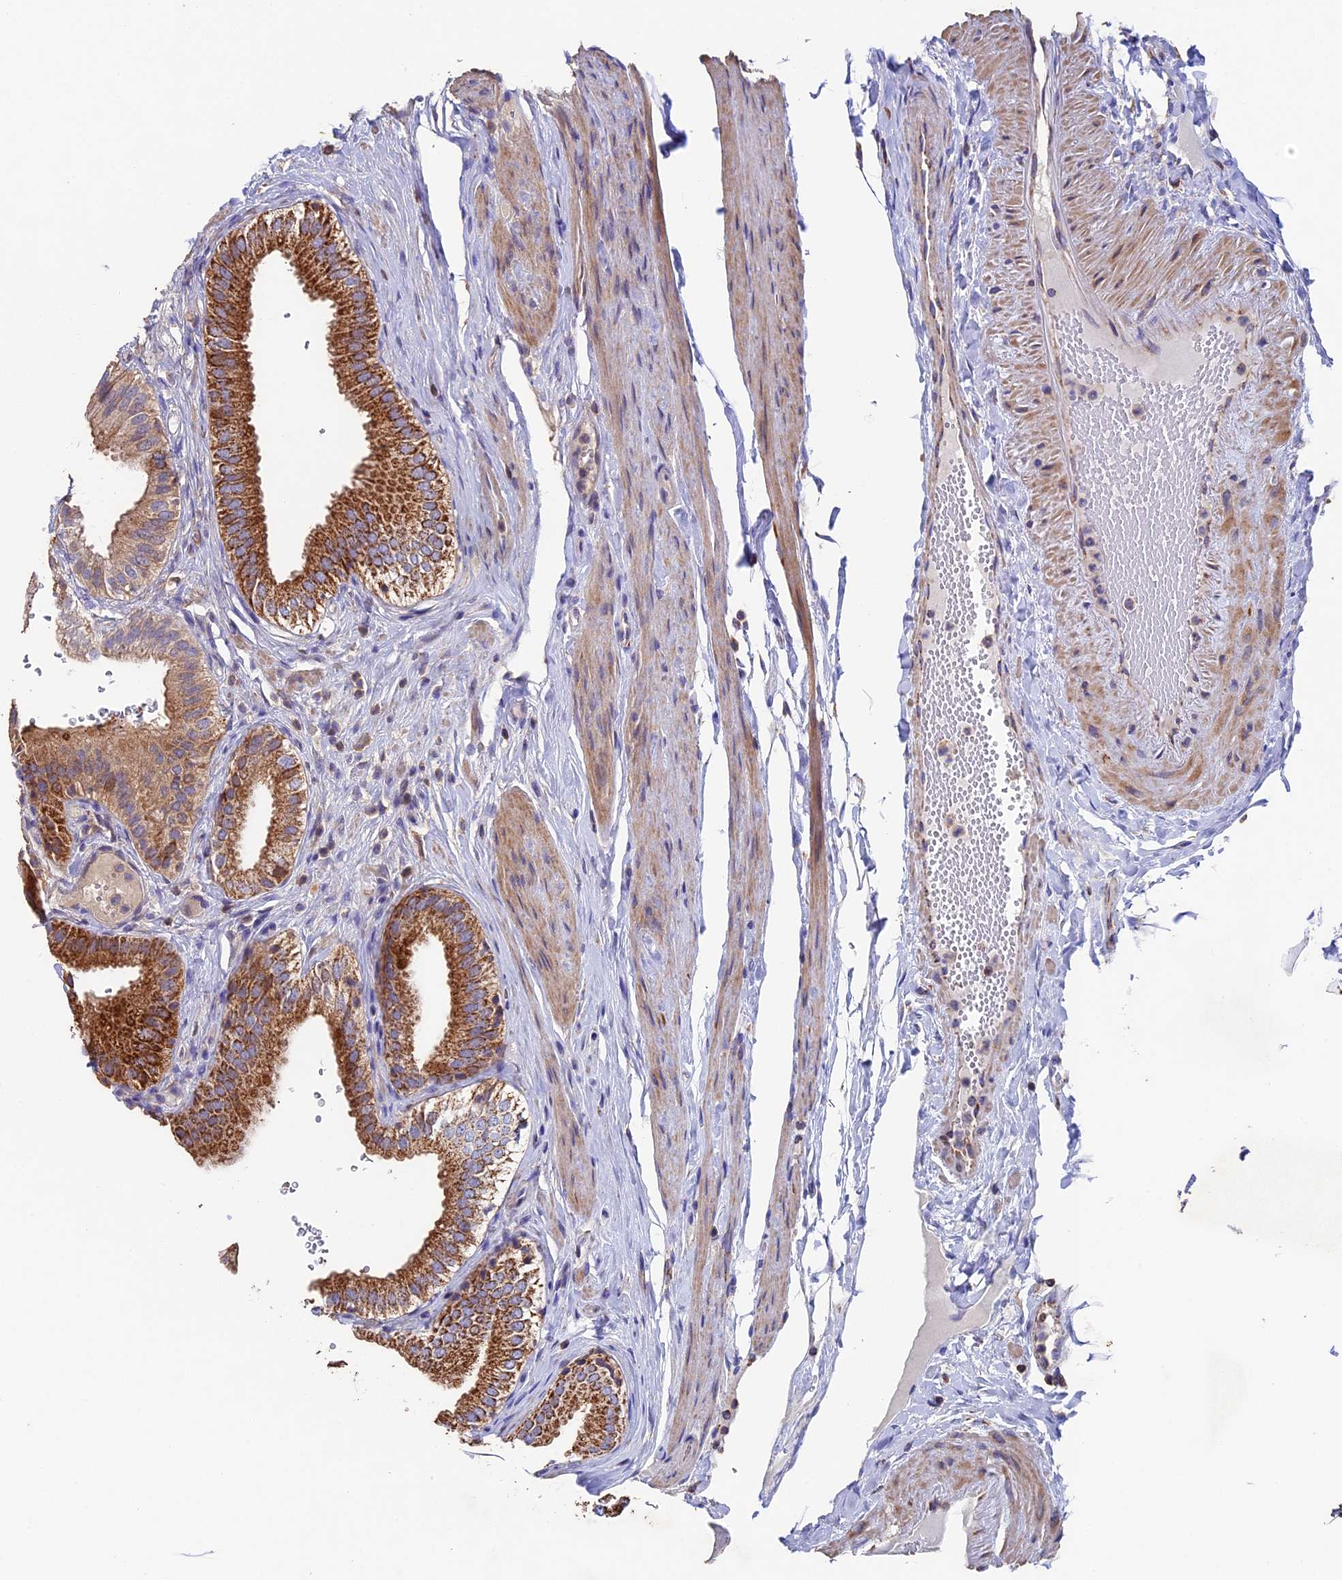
{"staining": {"intensity": "strong", "quantity": ">75%", "location": "cytoplasmic/membranous"}, "tissue": "gallbladder", "cell_type": "Glandular cells", "image_type": "normal", "snomed": [{"axis": "morphology", "description": "Normal tissue, NOS"}, {"axis": "topography", "description": "Gallbladder"}], "caption": "Unremarkable gallbladder was stained to show a protein in brown. There is high levels of strong cytoplasmic/membranous positivity in approximately >75% of glandular cells.", "gene": "ADAT1", "patient": {"sex": "female", "age": 61}}